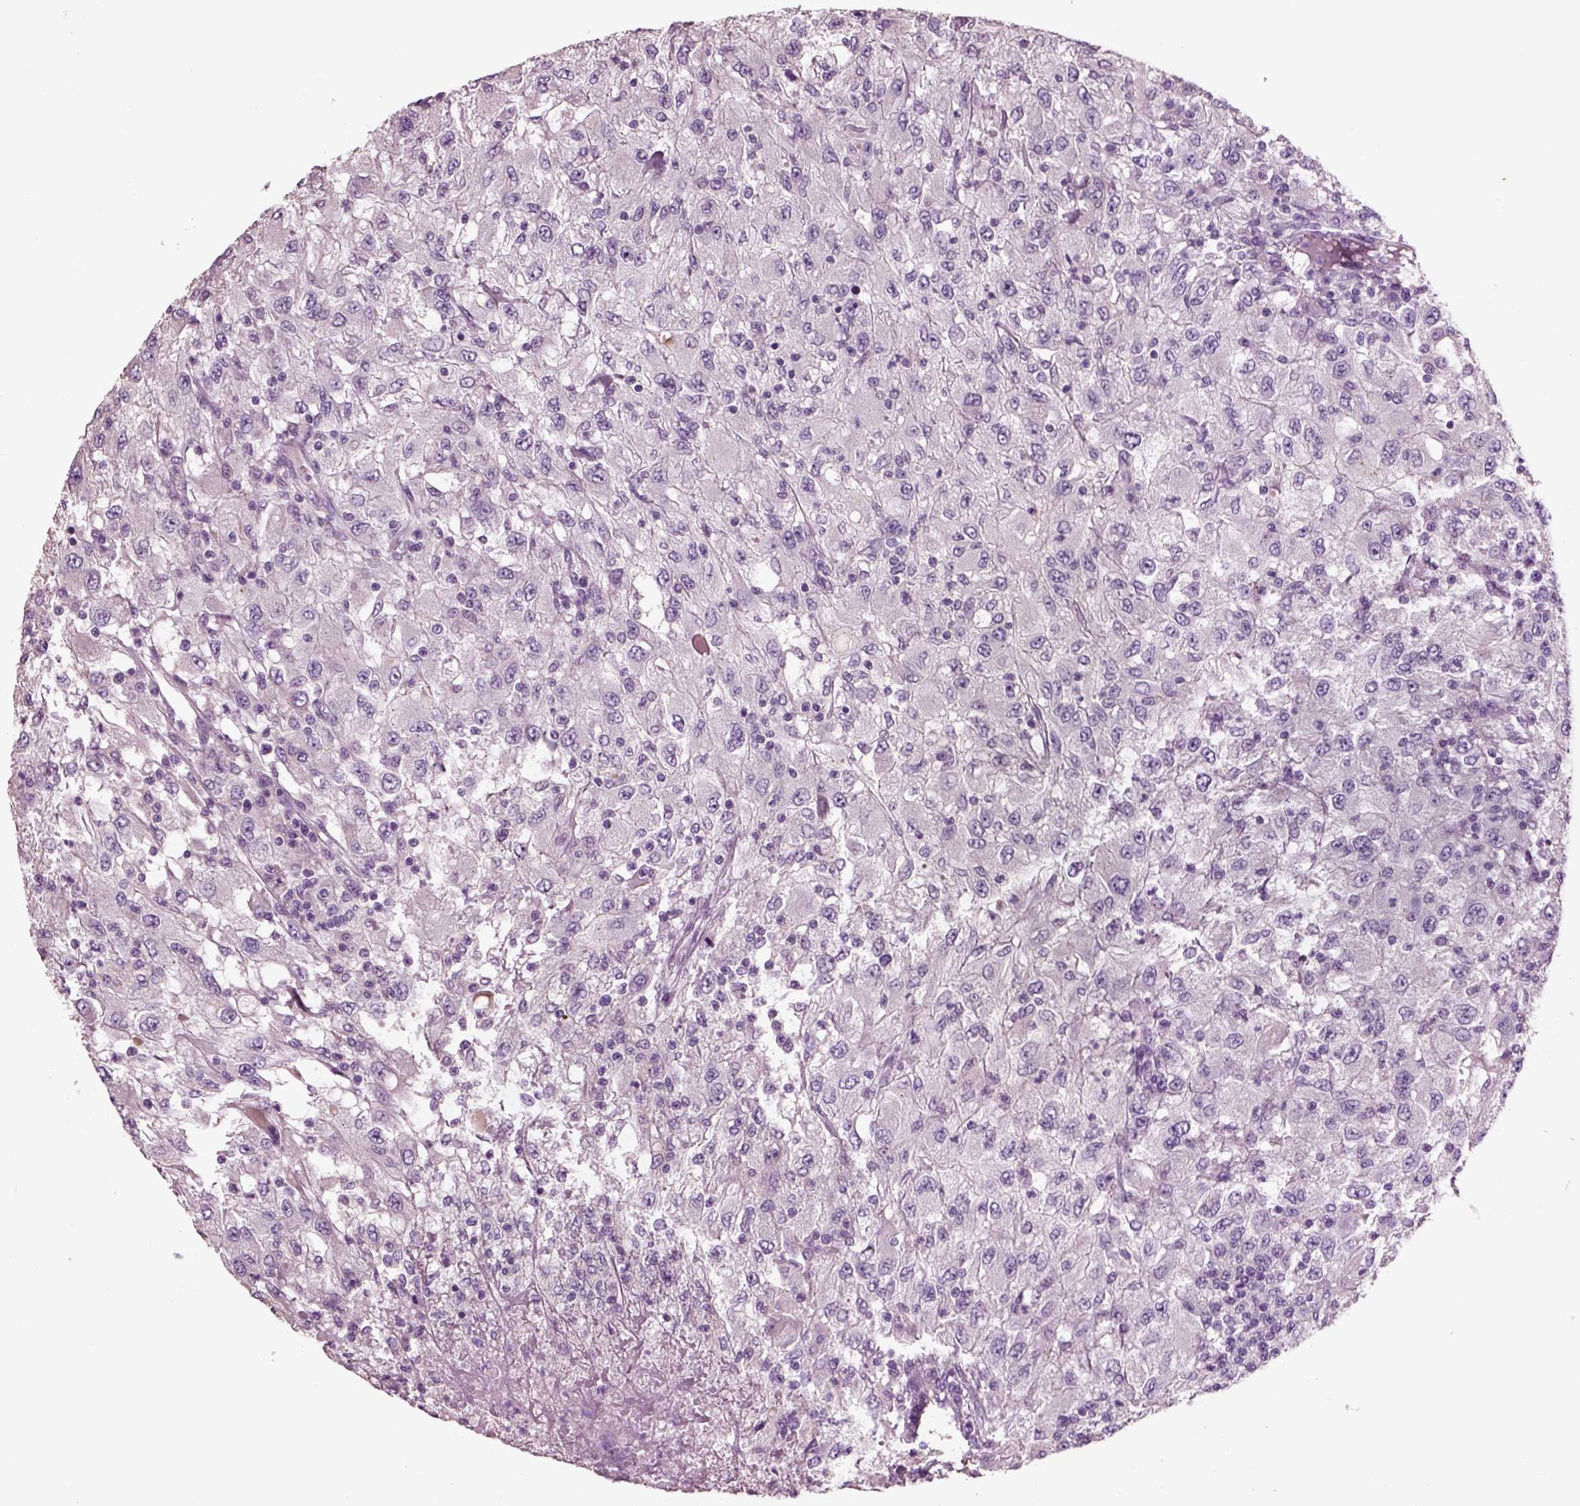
{"staining": {"intensity": "negative", "quantity": "none", "location": "none"}, "tissue": "renal cancer", "cell_type": "Tumor cells", "image_type": "cancer", "snomed": [{"axis": "morphology", "description": "Adenocarcinoma, NOS"}, {"axis": "topography", "description": "Kidney"}], "caption": "Immunohistochemistry micrograph of human renal cancer (adenocarcinoma) stained for a protein (brown), which exhibits no expression in tumor cells.", "gene": "CHGB", "patient": {"sex": "female", "age": 67}}